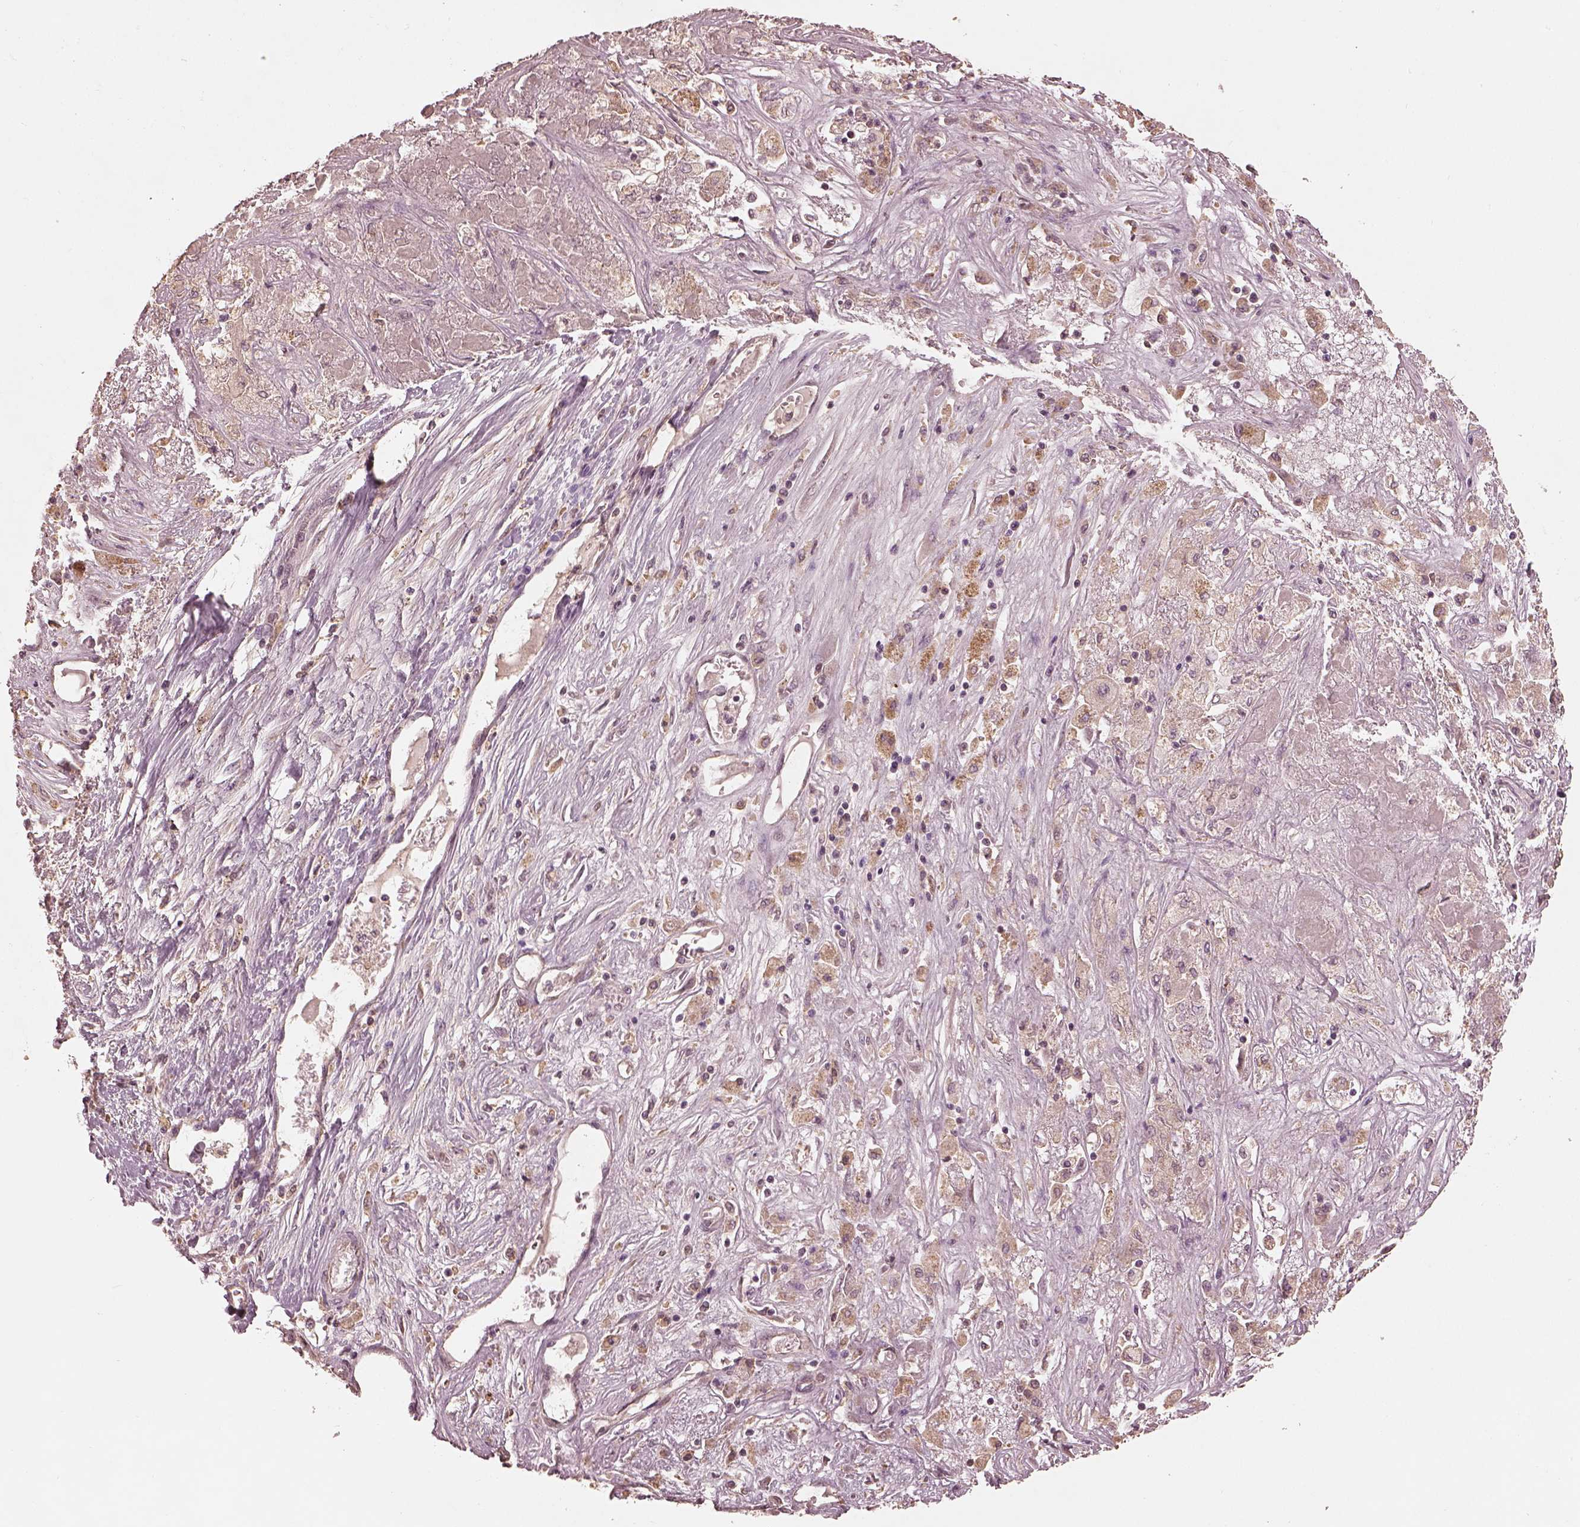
{"staining": {"intensity": "negative", "quantity": "none", "location": "none"}, "tissue": "liver cancer", "cell_type": "Tumor cells", "image_type": "cancer", "snomed": [{"axis": "morphology", "description": "Cholangiocarcinoma"}, {"axis": "topography", "description": "Liver"}], "caption": "Immunohistochemical staining of human liver cancer demonstrates no significant expression in tumor cells.", "gene": "CALR3", "patient": {"sex": "female", "age": 52}}